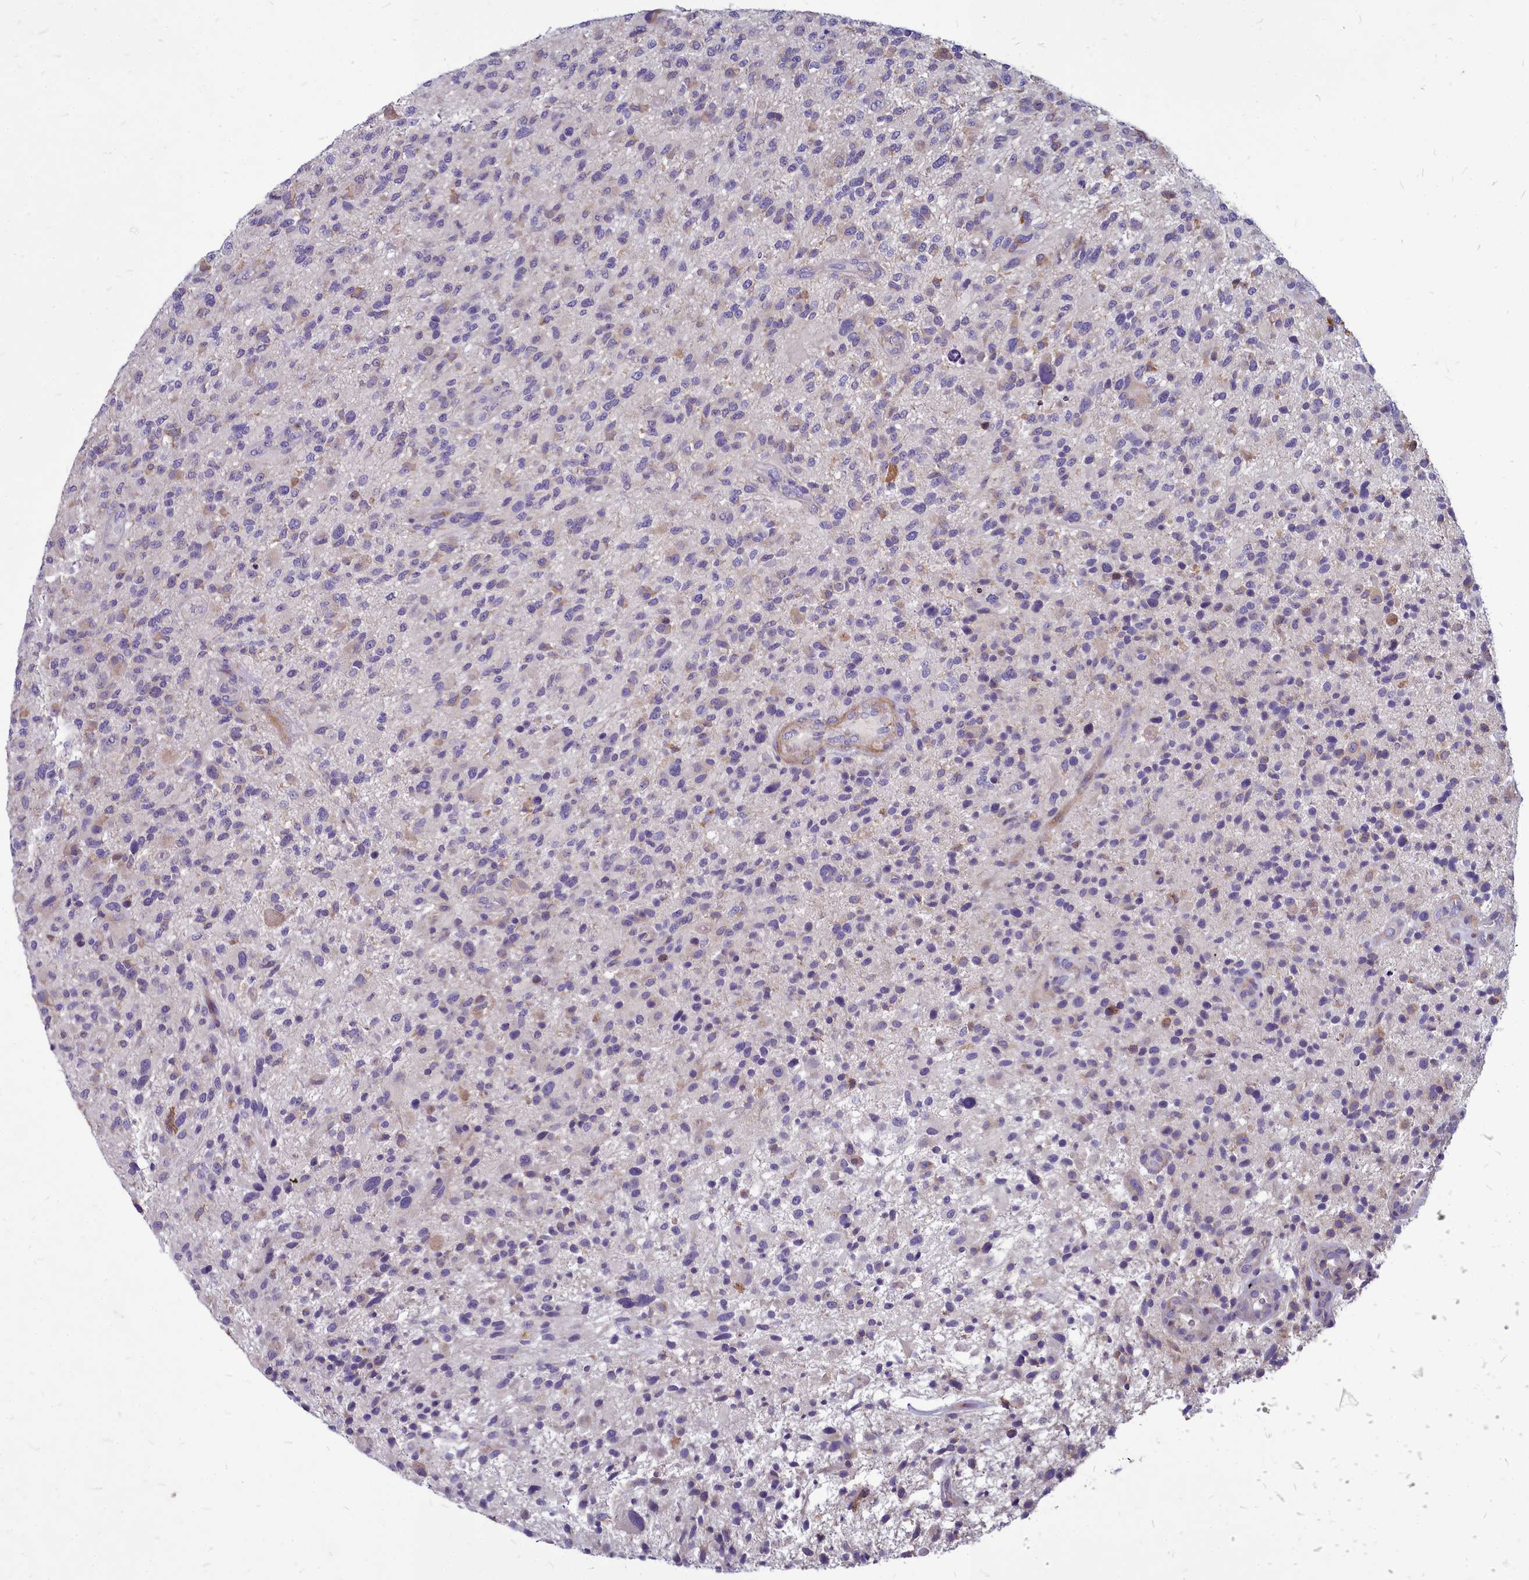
{"staining": {"intensity": "moderate", "quantity": "<25%", "location": "cytoplasmic/membranous"}, "tissue": "glioma", "cell_type": "Tumor cells", "image_type": "cancer", "snomed": [{"axis": "morphology", "description": "Glioma, malignant, High grade"}, {"axis": "topography", "description": "Brain"}], "caption": "Brown immunohistochemical staining in human malignant glioma (high-grade) reveals moderate cytoplasmic/membranous positivity in about <25% of tumor cells.", "gene": "SMPD4", "patient": {"sex": "male", "age": 47}}